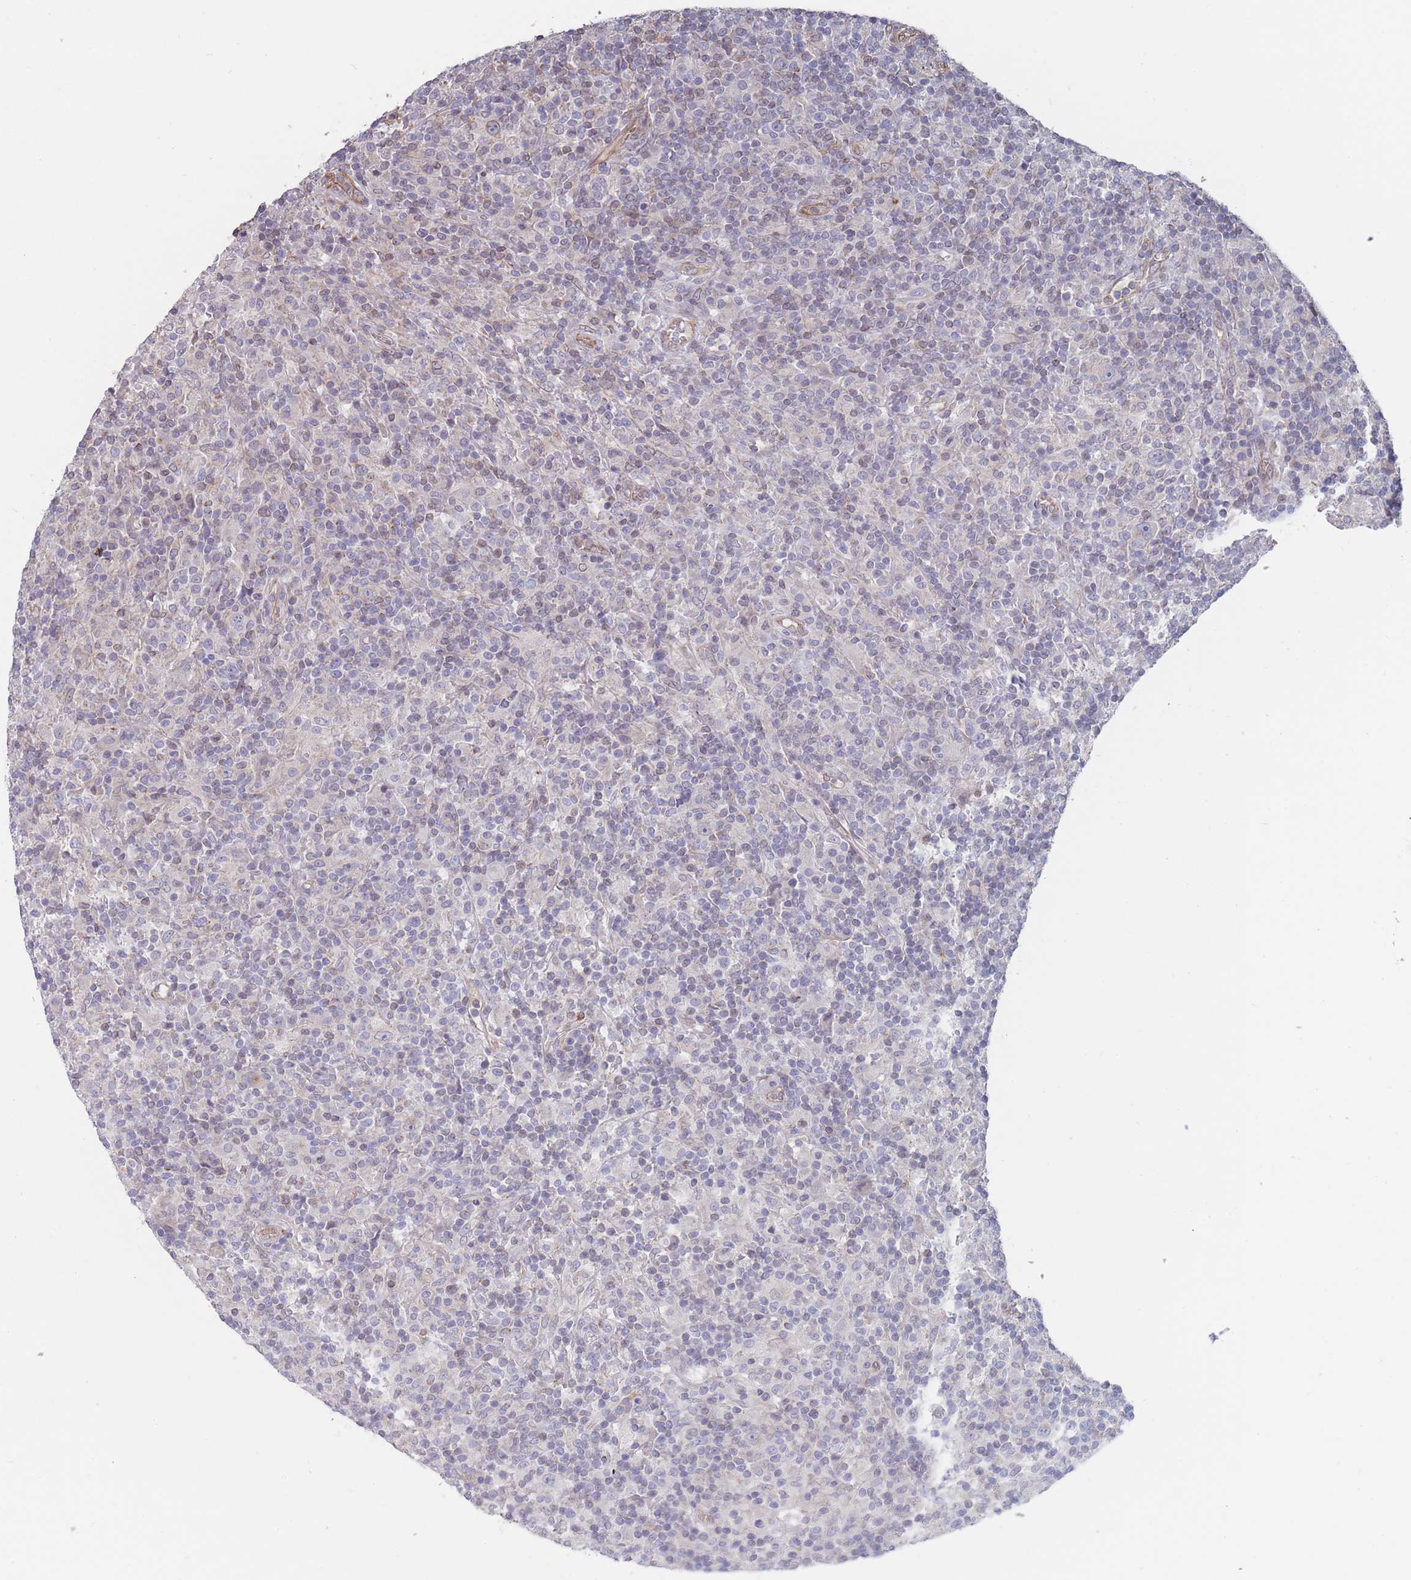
{"staining": {"intensity": "negative", "quantity": "none", "location": "none"}, "tissue": "lymphoma", "cell_type": "Tumor cells", "image_type": "cancer", "snomed": [{"axis": "morphology", "description": "Hodgkin's disease, NOS"}, {"axis": "topography", "description": "Lymph node"}], "caption": "High magnification brightfield microscopy of Hodgkin's disease stained with DAB (3,3'-diaminobenzidine) (brown) and counterstained with hematoxylin (blue): tumor cells show no significant expression.", "gene": "SLC1A6", "patient": {"sex": "male", "age": 70}}